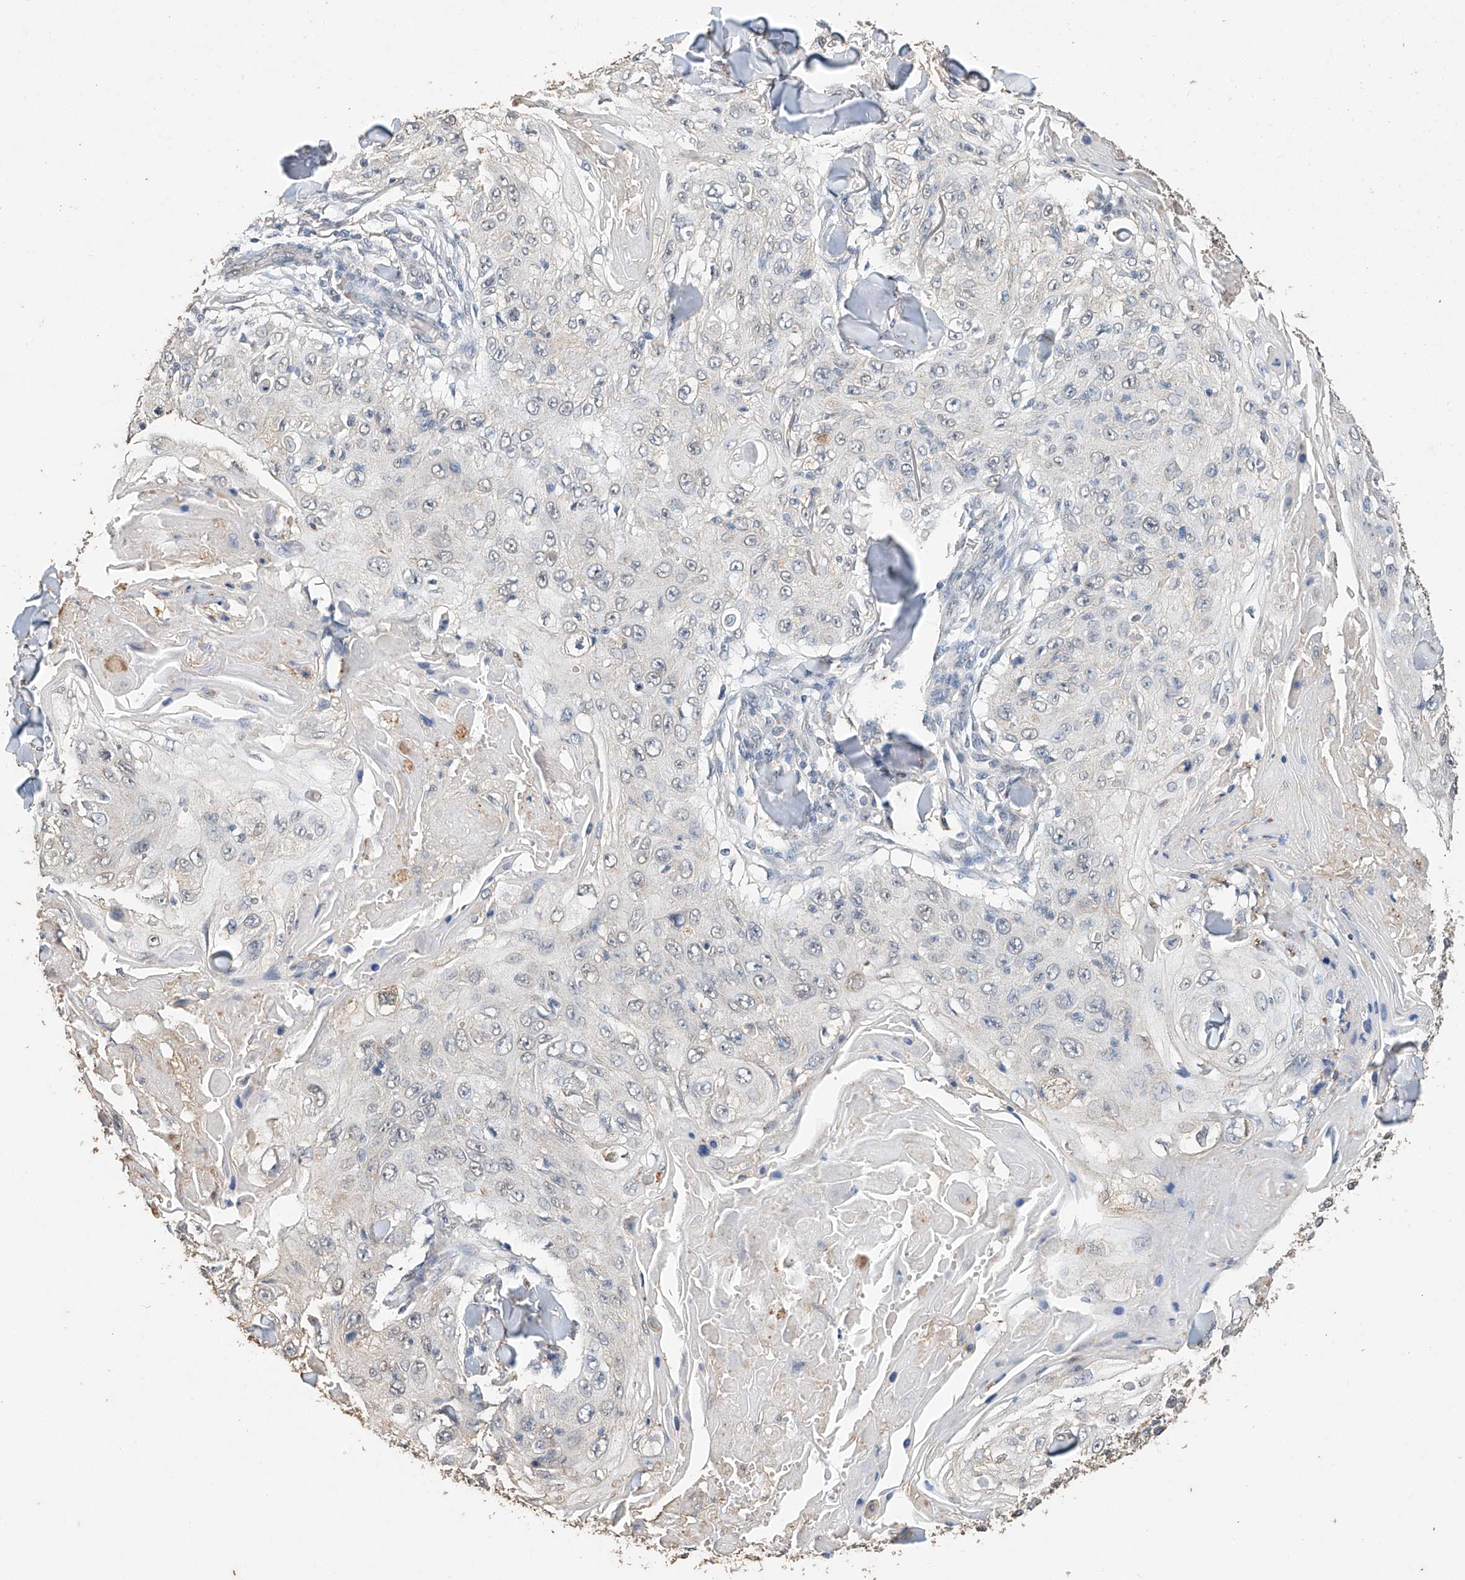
{"staining": {"intensity": "negative", "quantity": "none", "location": "none"}, "tissue": "skin cancer", "cell_type": "Tumor cells", "image_type": "cancer", "snomed": [{"axis": "morphology", "description": "Squamous cell carcinoma, NOS"}, {"axis": "topography", "description": "Skin"}], "caption": "An image of skin cancer (squamous cell carcinoma) stained for a protein shows no brown staining in tumor cells.", "gene": "CERS4", "patient": {"sex": "male", "age": 86}}